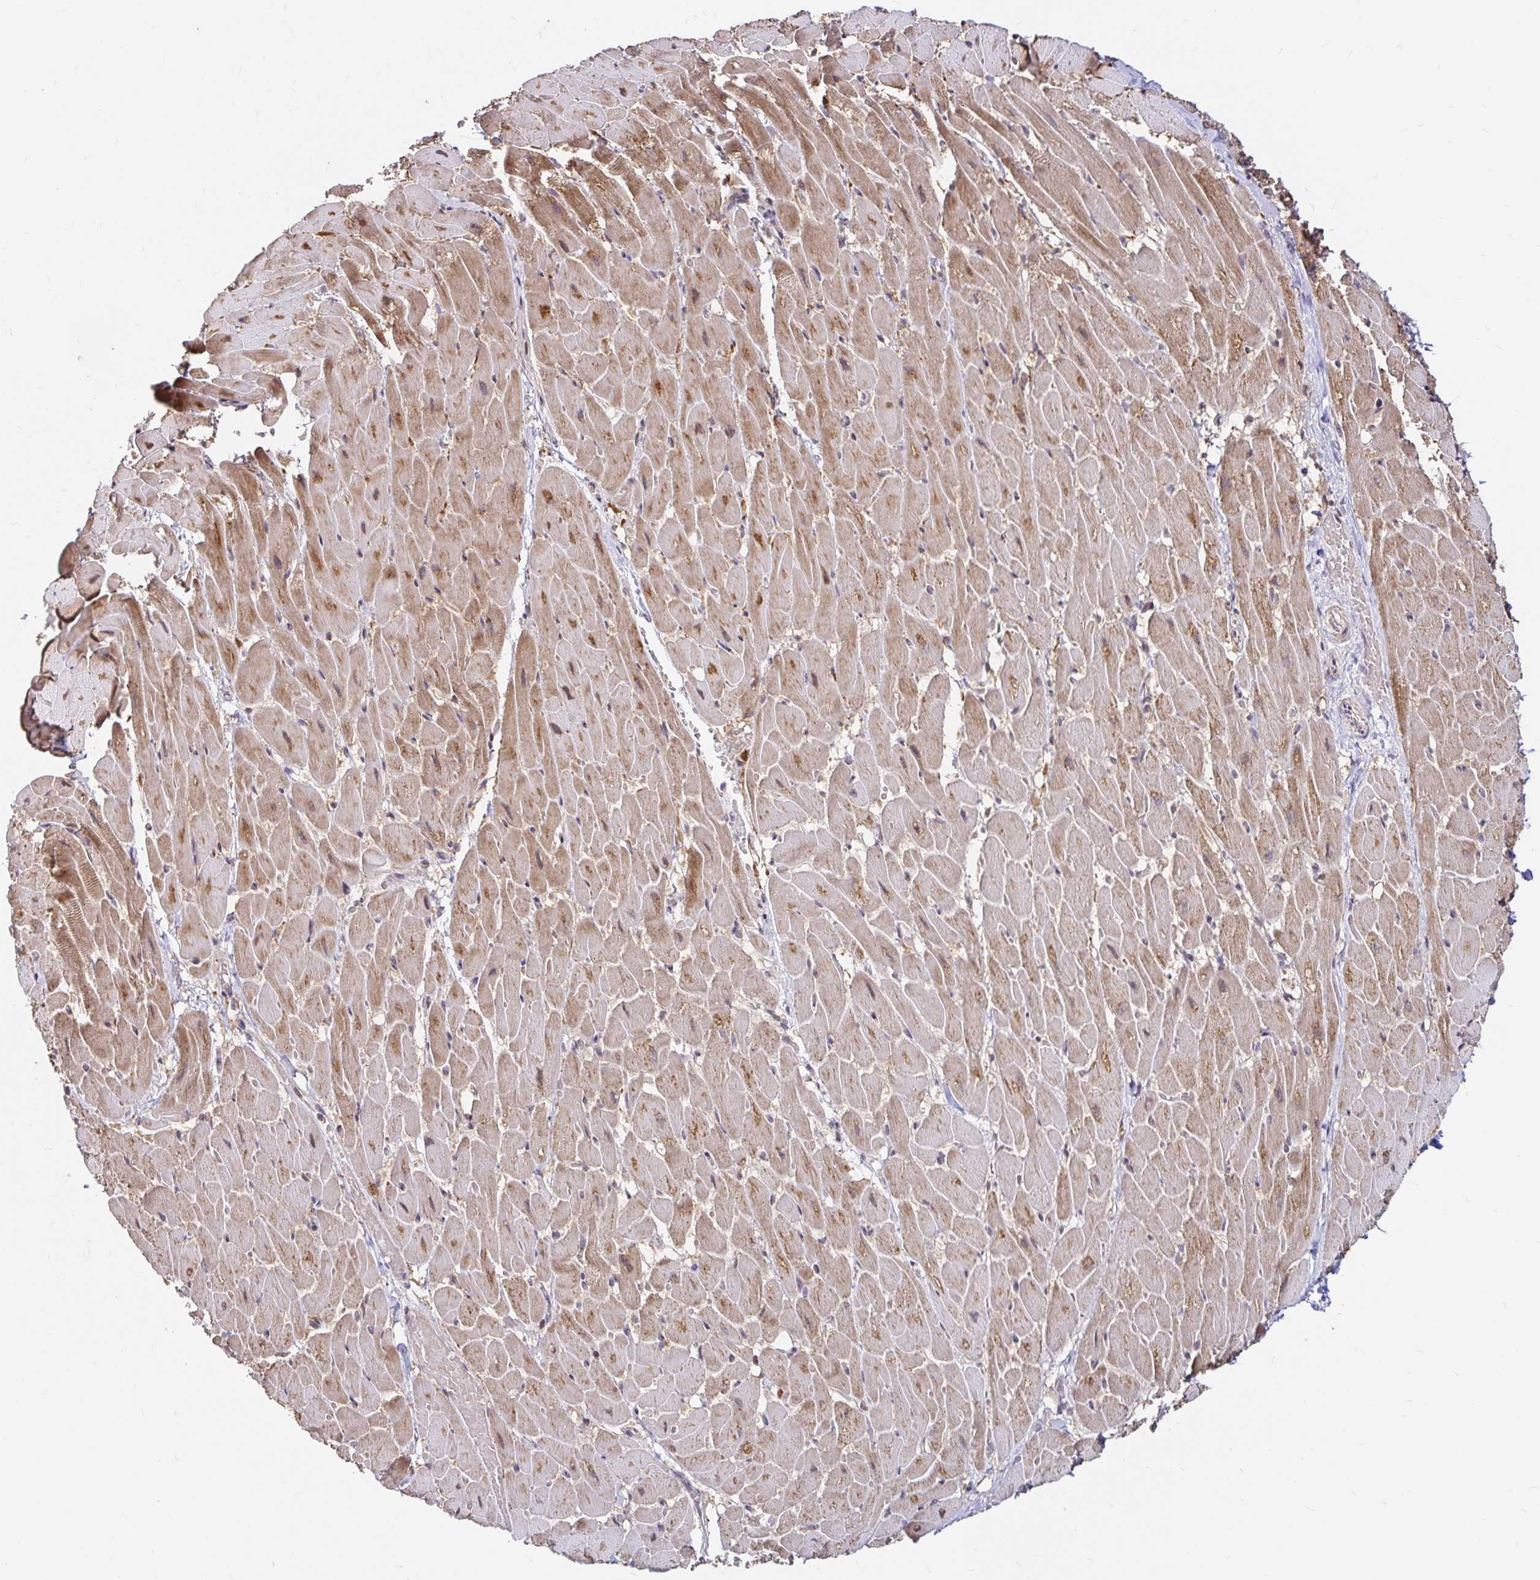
{"staining": {"intensity": "moderate", "quantity": ">75%", "location": "cytoplasmic/membranous"}, "tissue": "heart muscle", "cell_type": "Cardiomyocytes", "image_type": "normal", "snomed": [{"axis": "morphology", "description": "Normal tissue, NOS"}, {"axis": "topography", "description": "Heart"}], "caption": "The micrograph demonstrates a brown stain indicating the presence of a protein in the cytoplasmic/membranous of cardiomyocytes in heart muscle. (IHC, brightfield microscopy, high magnification).", "gene": "TIMM50", "patient": {"sex": "male", "age": 37}}